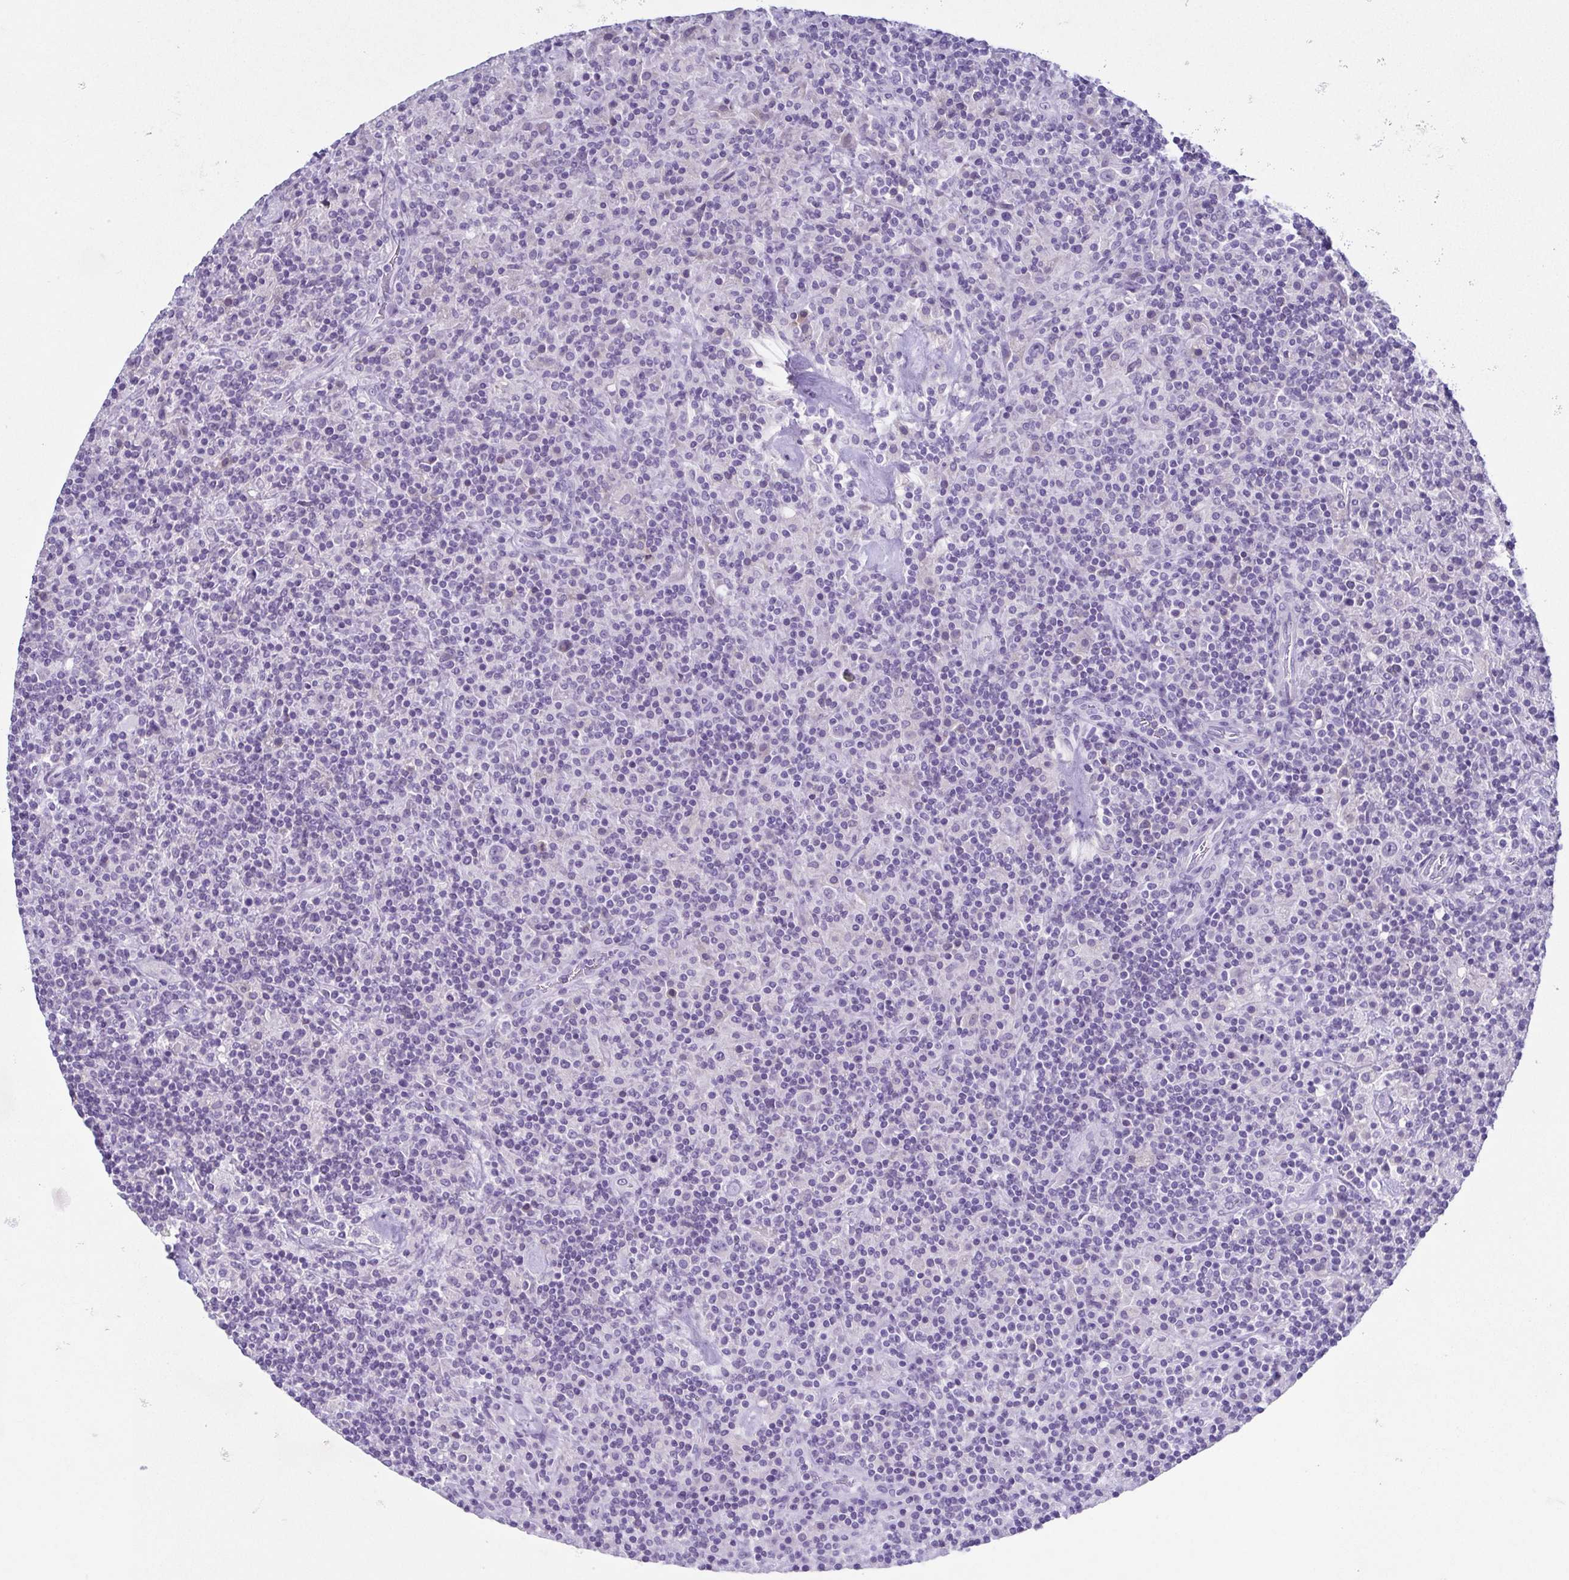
{"staining": {"intensity": "negative", "quantity": "none", "location": "none"}, "tissue": "lymphoma", "cell_type": "Tumor cells", "image_type": "cancer", "snomed": [{"axis": "morphology", "description": "Hodgkin's disease, NOS"}, {"axis": "topography", "description": "Lymph node"}], "caption": "Tumor cells show no significant expression in Hodgkin's disease. (DAB immunohistochemistry (IHC) visualized using brightfield microscopy, high magnification).", "gene": "RDH11", "patient": {"sex": "male", "age": 70}}